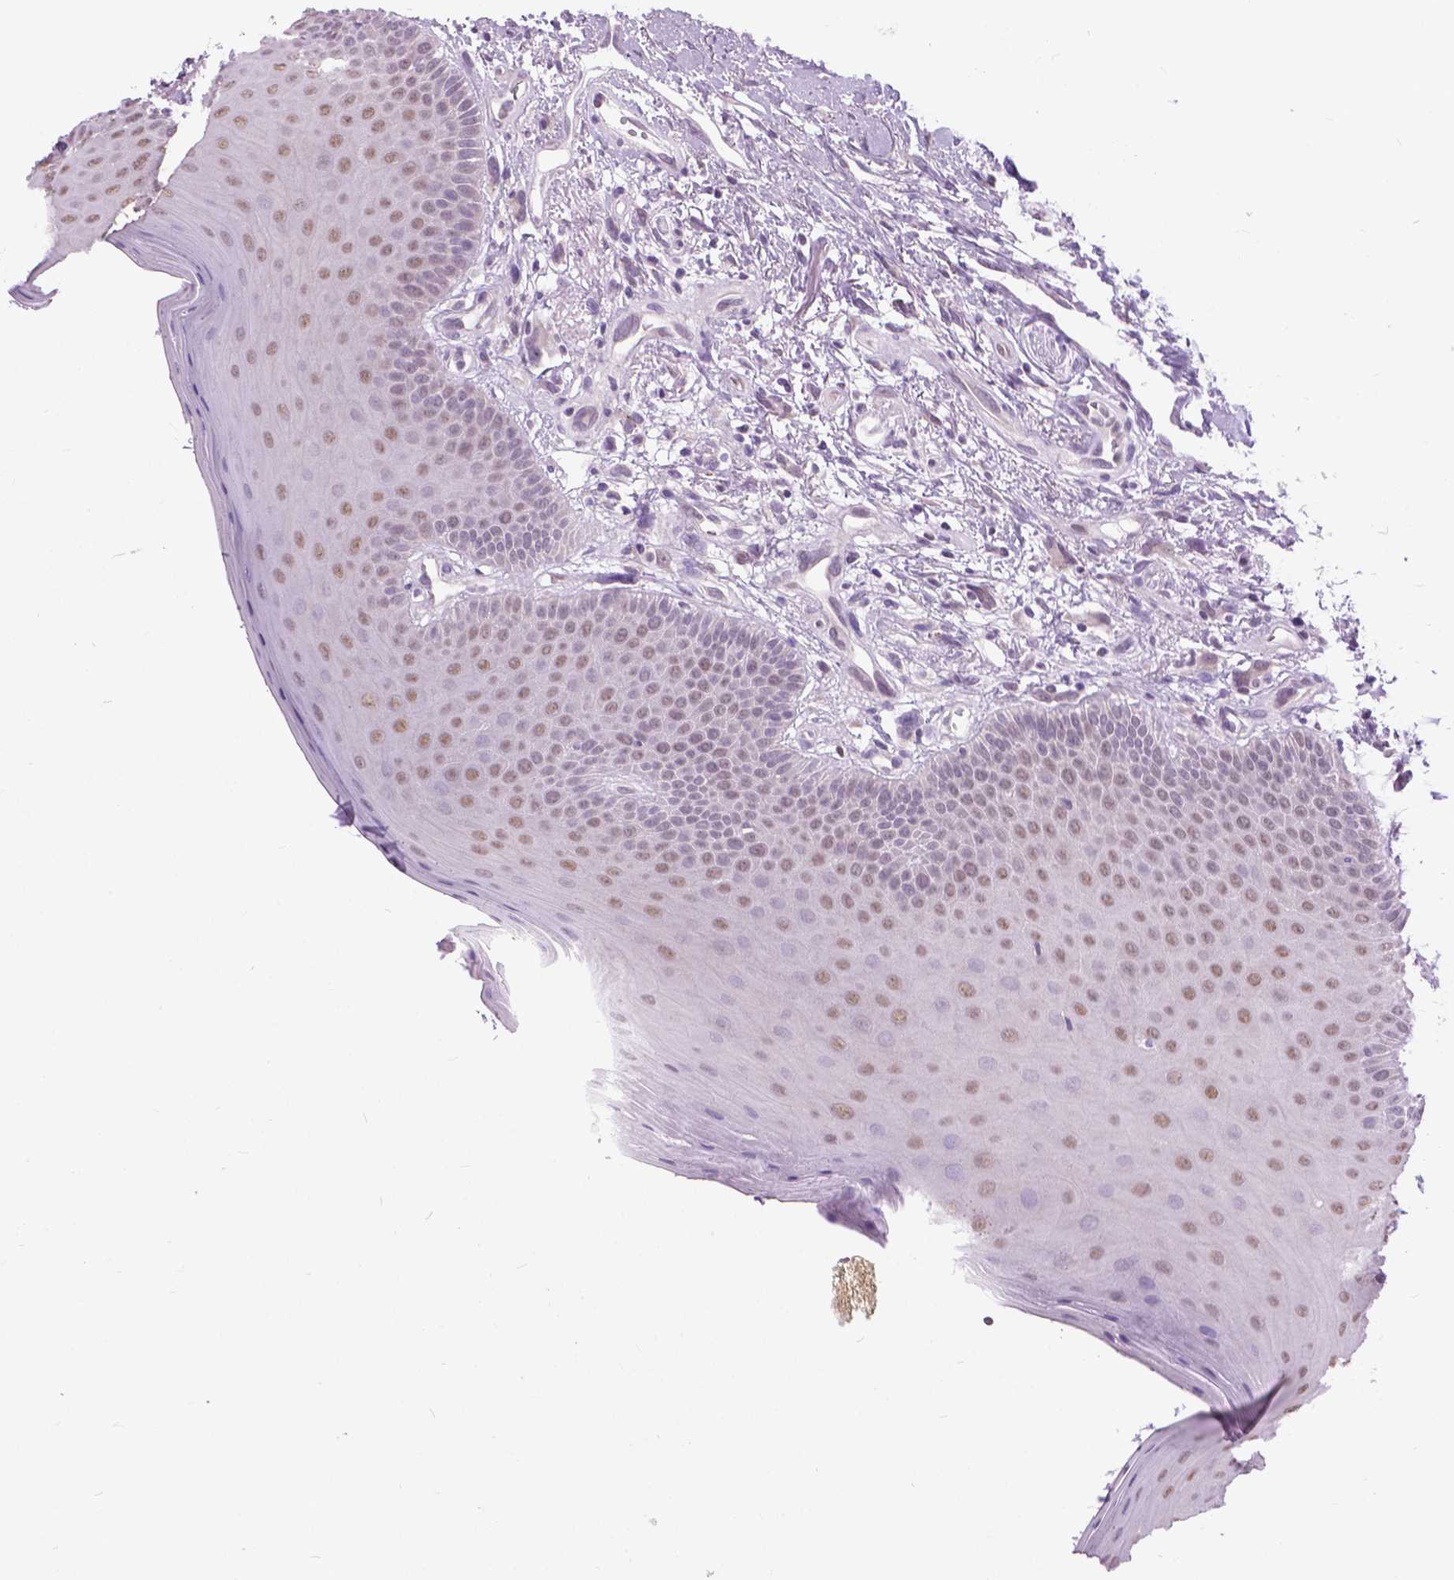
{"staining": {"intensity": "weak", "quantity": ">75%", "location": "nuclear"}, "tissue": "oral mucosa", "cell_type": "Squamous epithelial cells", "image_type": "normal", "snomed": [{"axis": "morphology", "description": "Normal tissue, NOS"}, {"axis": "morphology", "description": "Normal morphology"}, {"axis": "topography", "description": "Oral tissue"}], "caption": "Protein staining reveals weak nuclear expression in about >75% of squamous epithelial cells in unremarkable oral mucosa.", "gene": "APCDD1L", "patient": {"sex": "female", "age": 76}}